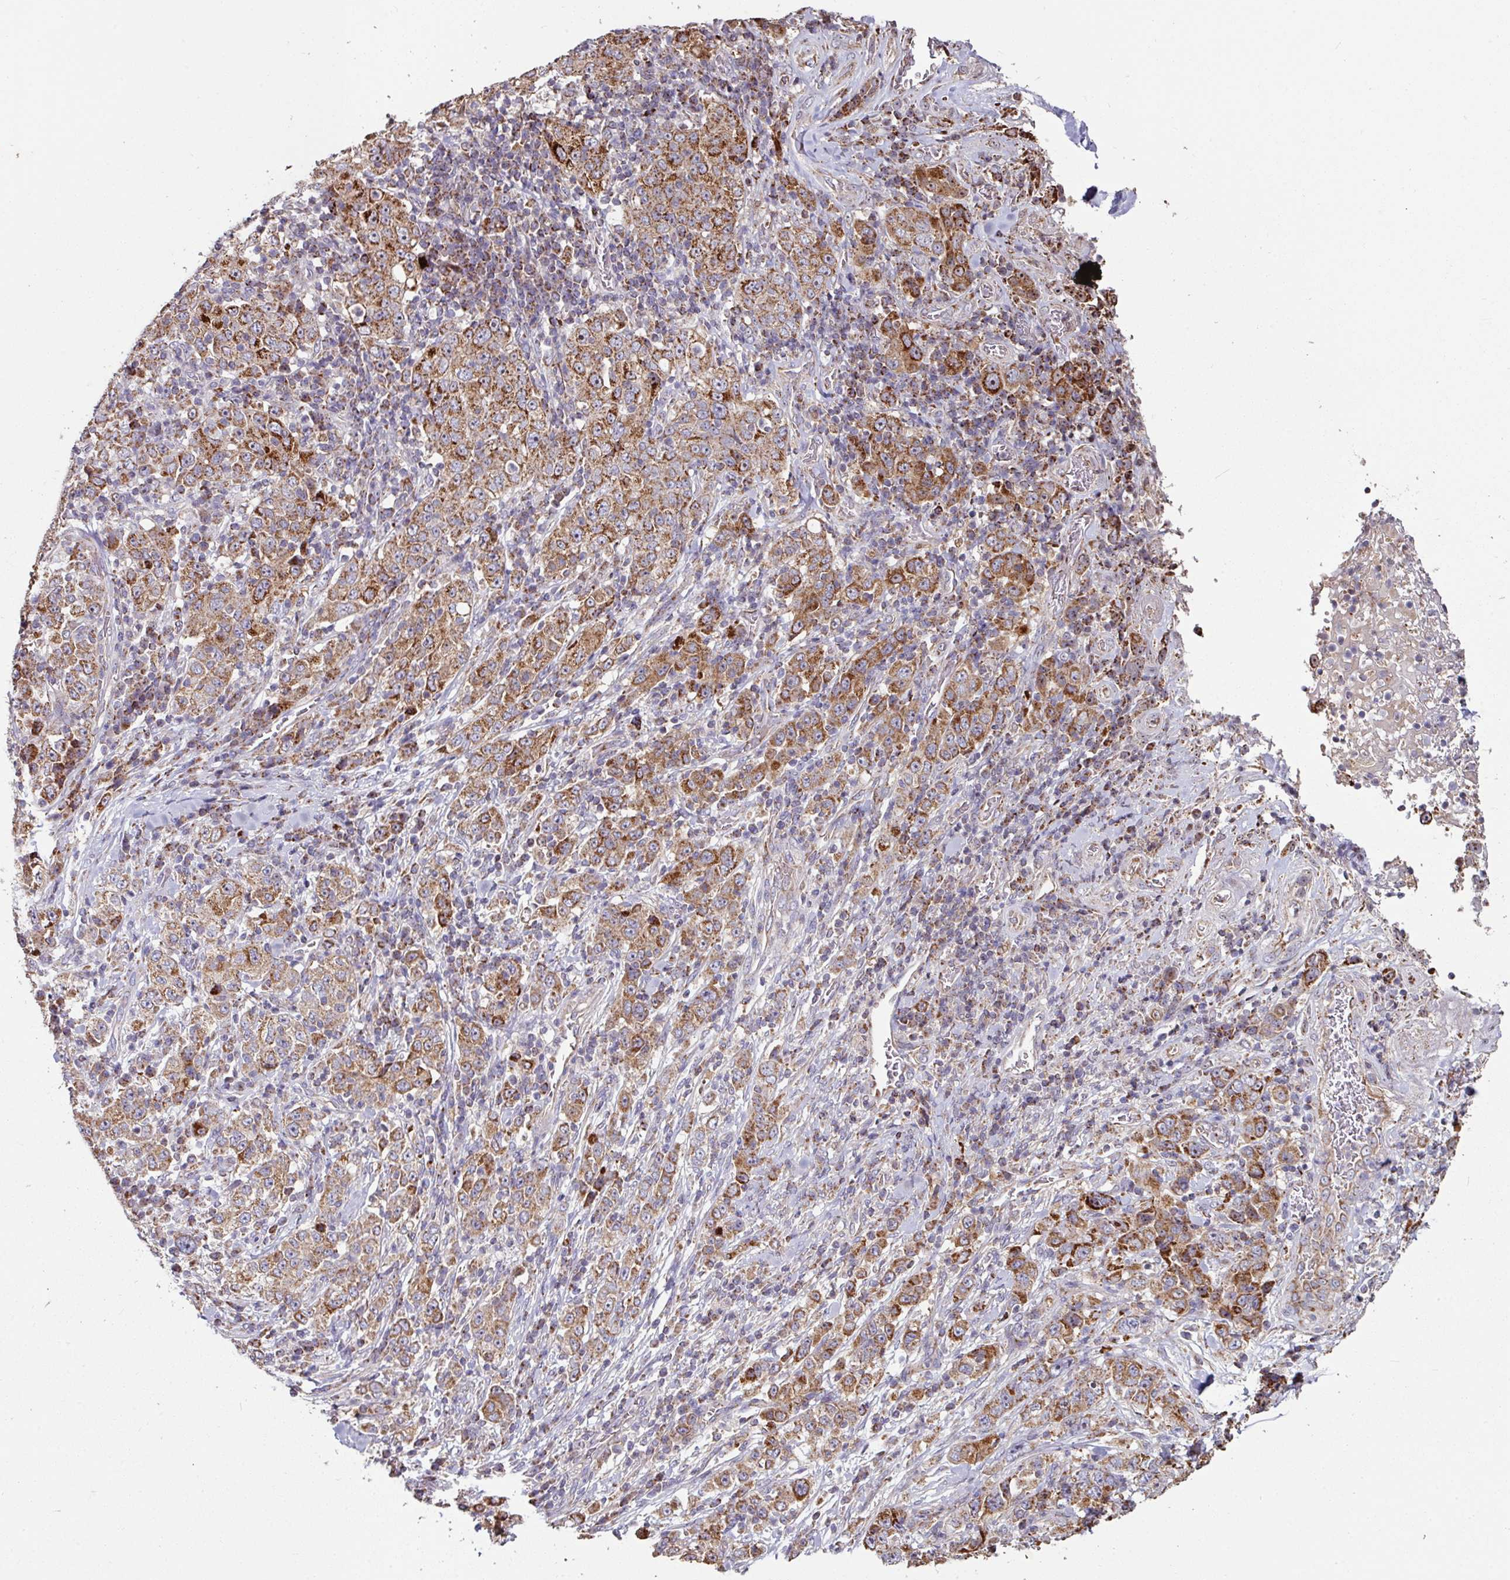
{"staining": {"intensity": "strong", "quantity": "25%-75%", "location": "cytoplasmic/membranous"}, "tissue": "stomach cancer", "cell_type": "Tumor cells", "image_type": "cancer", "snomed": [{"axis": "morphology", "description": "Normal tissue, NOS"}, {"axis": "morphology", "description": "Adenocarcinoma, NOS"}, {"axis": "topography", "description": "Stomach, upper"}, {"axis": "topography", "description": "Stomach"}], "caption": "Protein expression analysis of human adenocarcinoma (stomach) reveals strong cytoplasmic/membranous expression in approximately 25%-75% of tumor cells.", "gene": "OR2D3", "patient": {"sex": "male", "age": 59}}